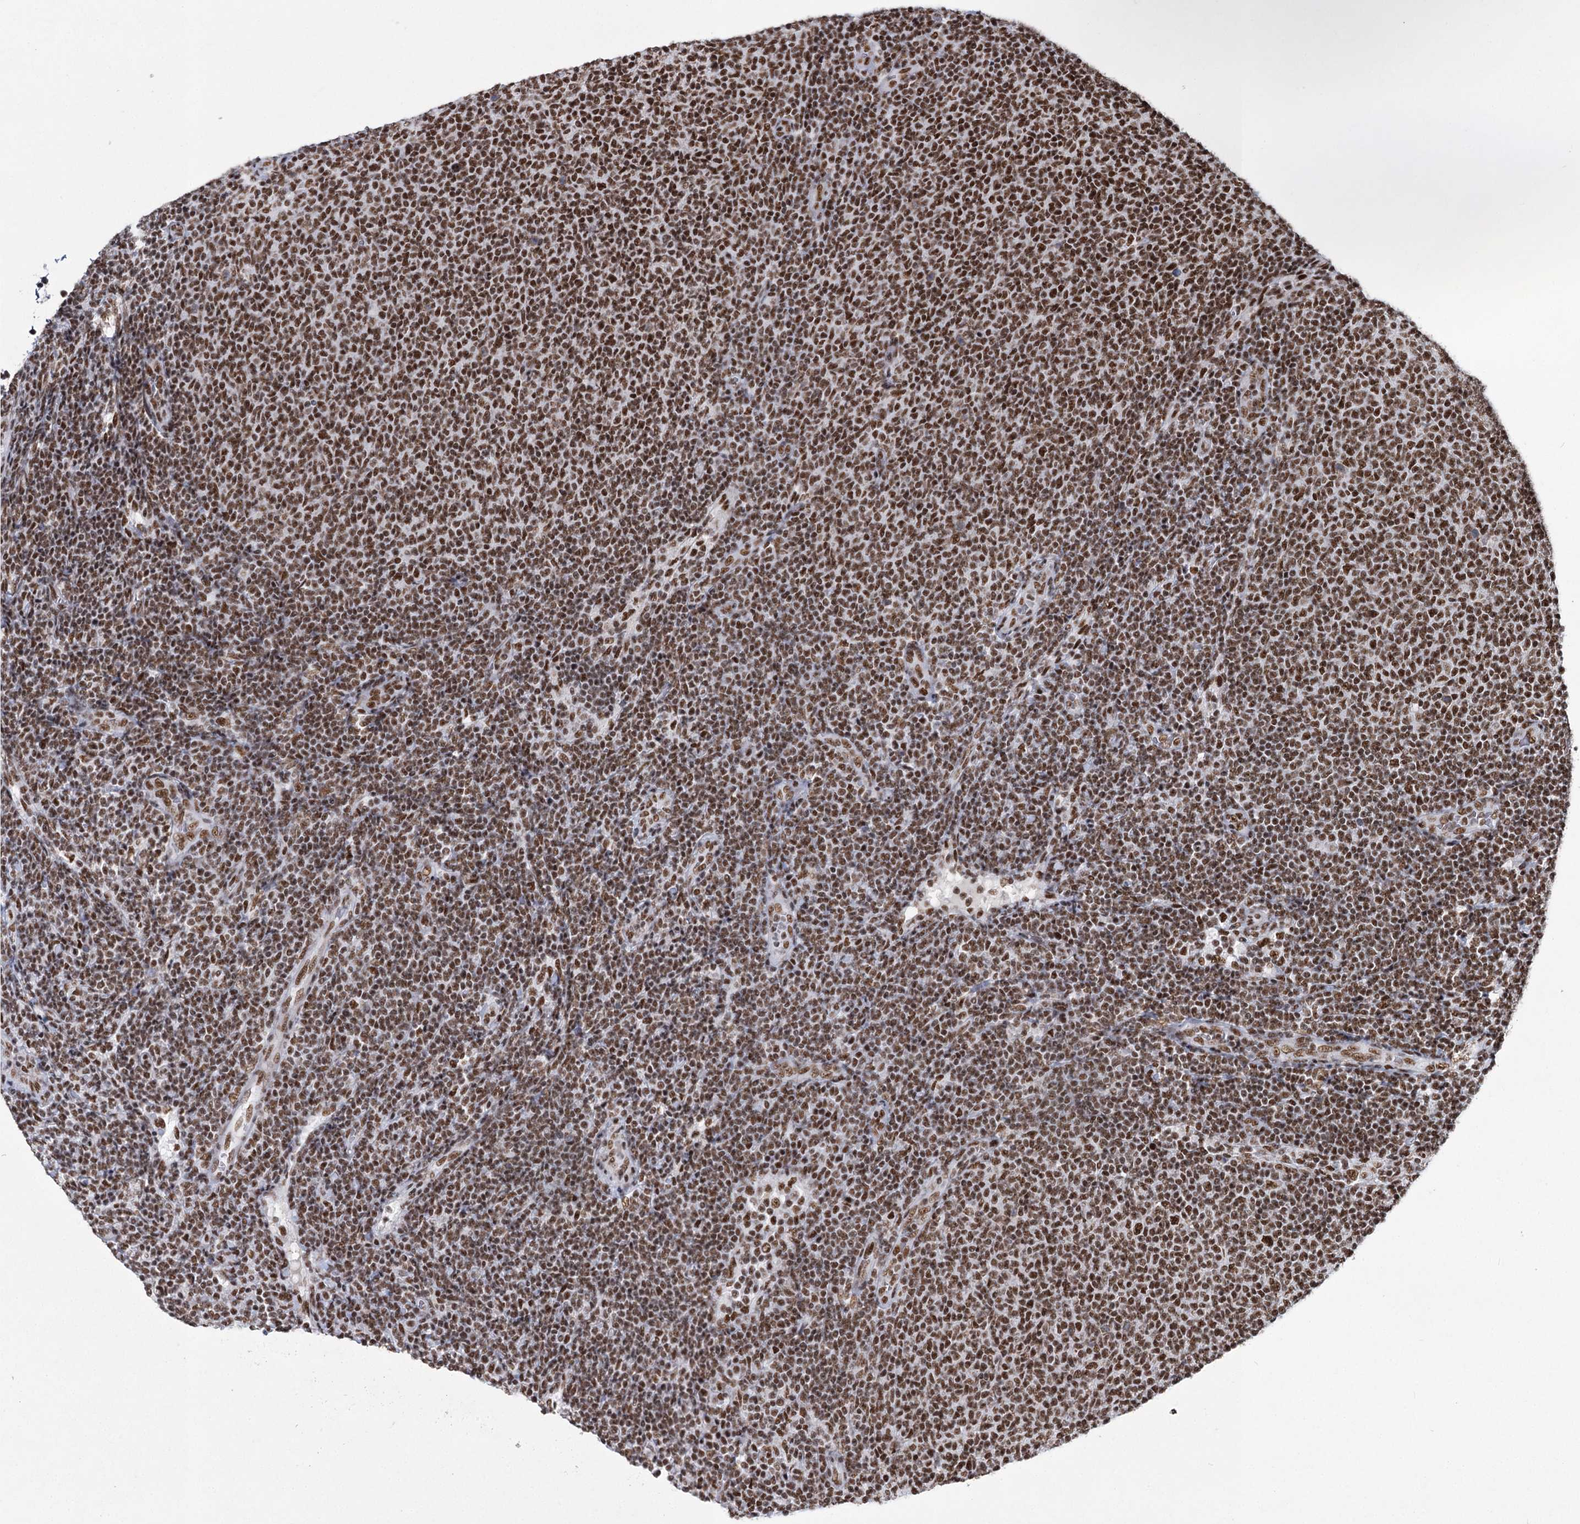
{"staining": {"intensity": "moderate", "quantity": ">75%", "location": "nuclear"}, "tissue": "lymphoma", "cell_type": "Tumor cells", "image_type": "cancer", "snomed": [{"axis": "morphology", "description": "Malignant lymphoma, non-Hodgkin's type, Low grade"}, {"axis": "topography", "description": "Lymph node"}], "caption": "Immunohistochemical staining of malignant lymphoma, non-Hodgkin's type (low-grade) shows medium levels of moderate nuclear protein staining in approximately >75% of tumor cells.", "gene": "SCAF8", "patient": {"sex": "male", "age": 66}}